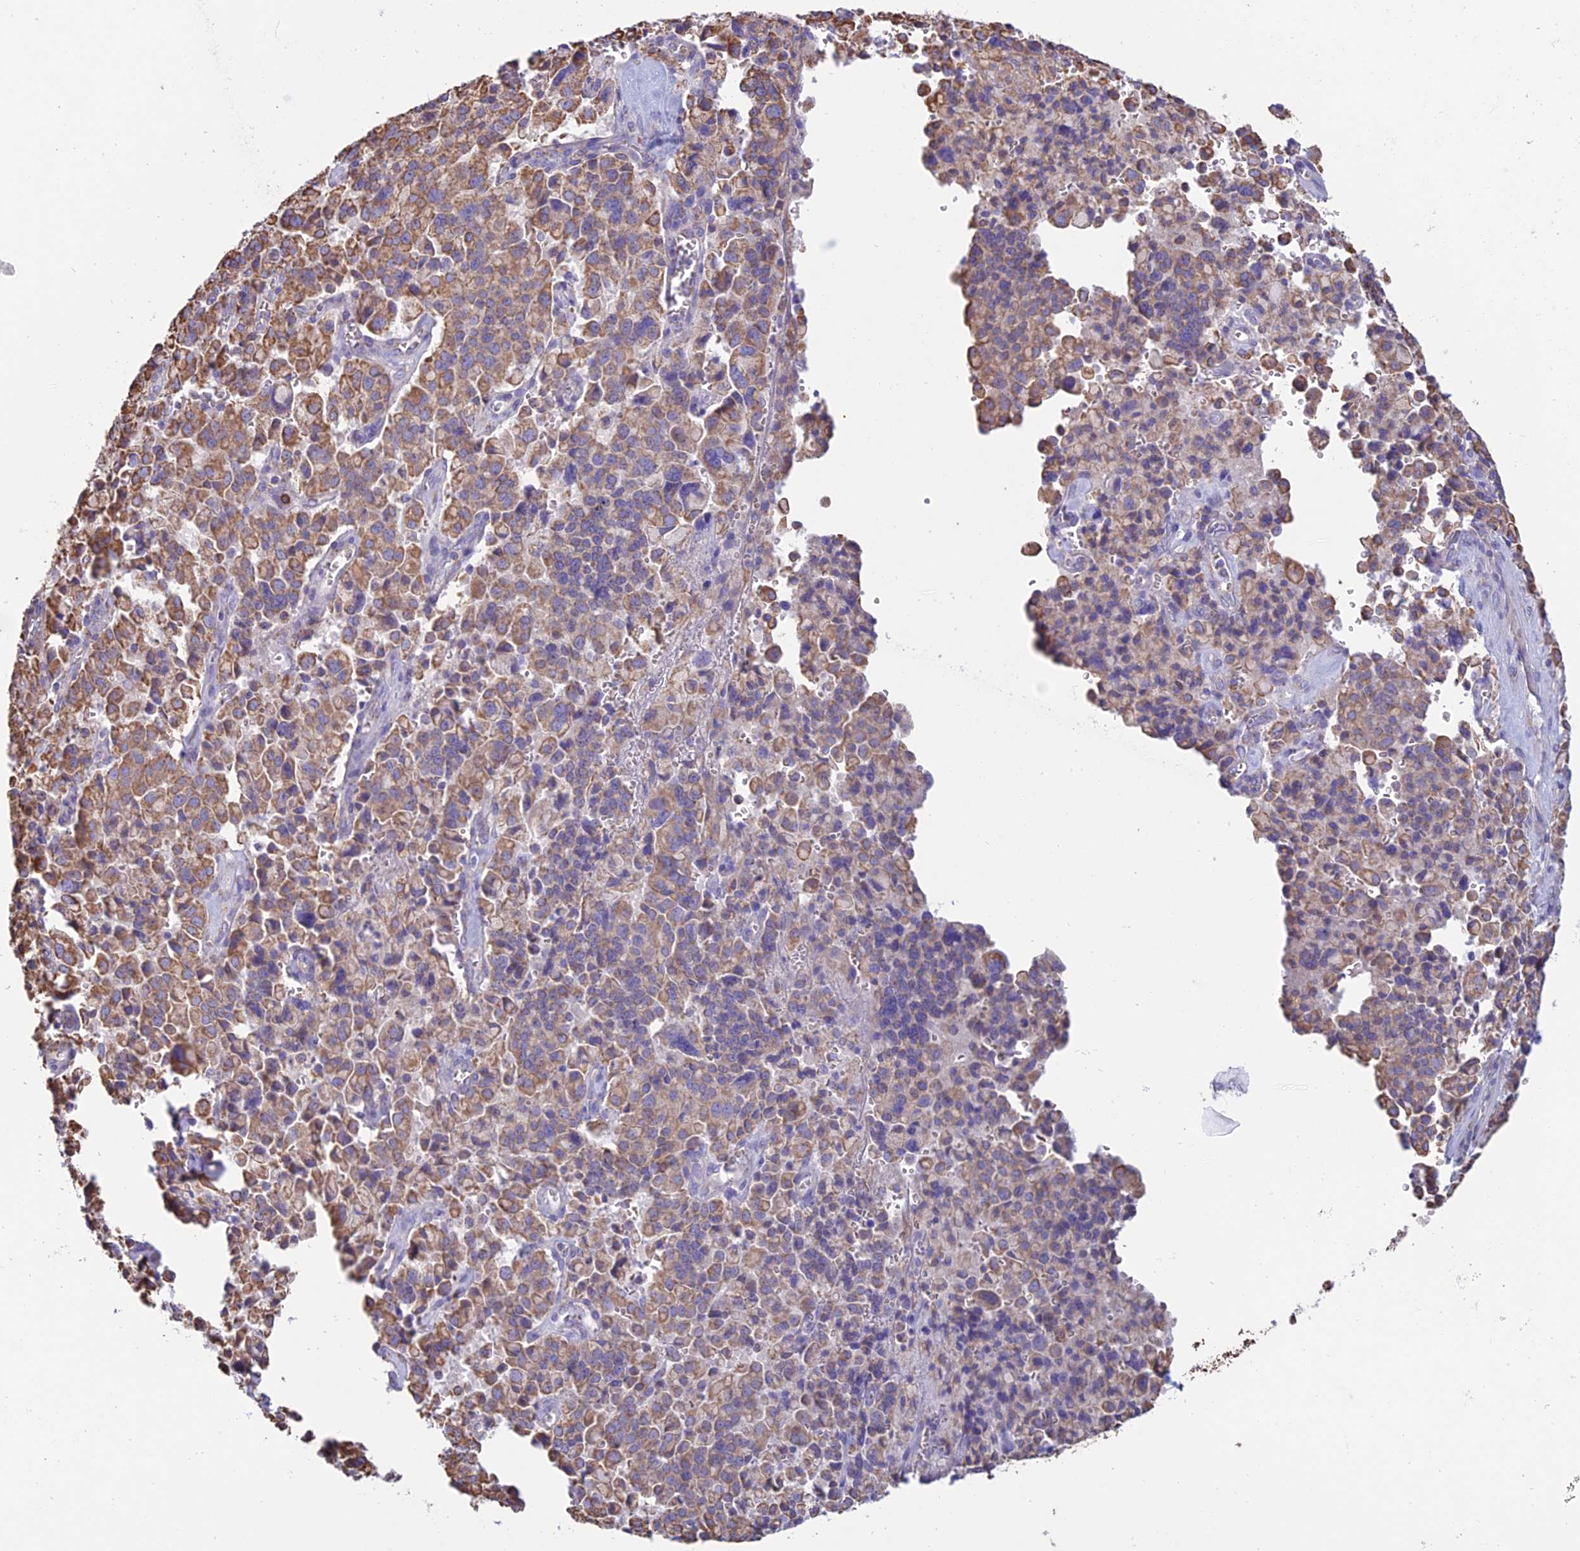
{"staining": {"intensity": "moderate", "quantity": ">75%", "location": "cytoplasmic/membranous"}, "tissue": "pancreatic cancer", "cell_type": "Tumor cells", "image_type": "cancer", "snomed": [{"axis": "morphology", "description": "Adenocarcinoma, NOS"}, {"axis": "topography", "description": "Pancreas"}], "caption": "A histopathology image showing moderate cytoplasmic/membranous staining in approximately >75% of tumor cells in pancreatic cancer (adenocarcinoma), as visualized by brown immunohistochemical staining.", "gene": "OR2W3", "patient": {"sex": "male", "age": 65}}